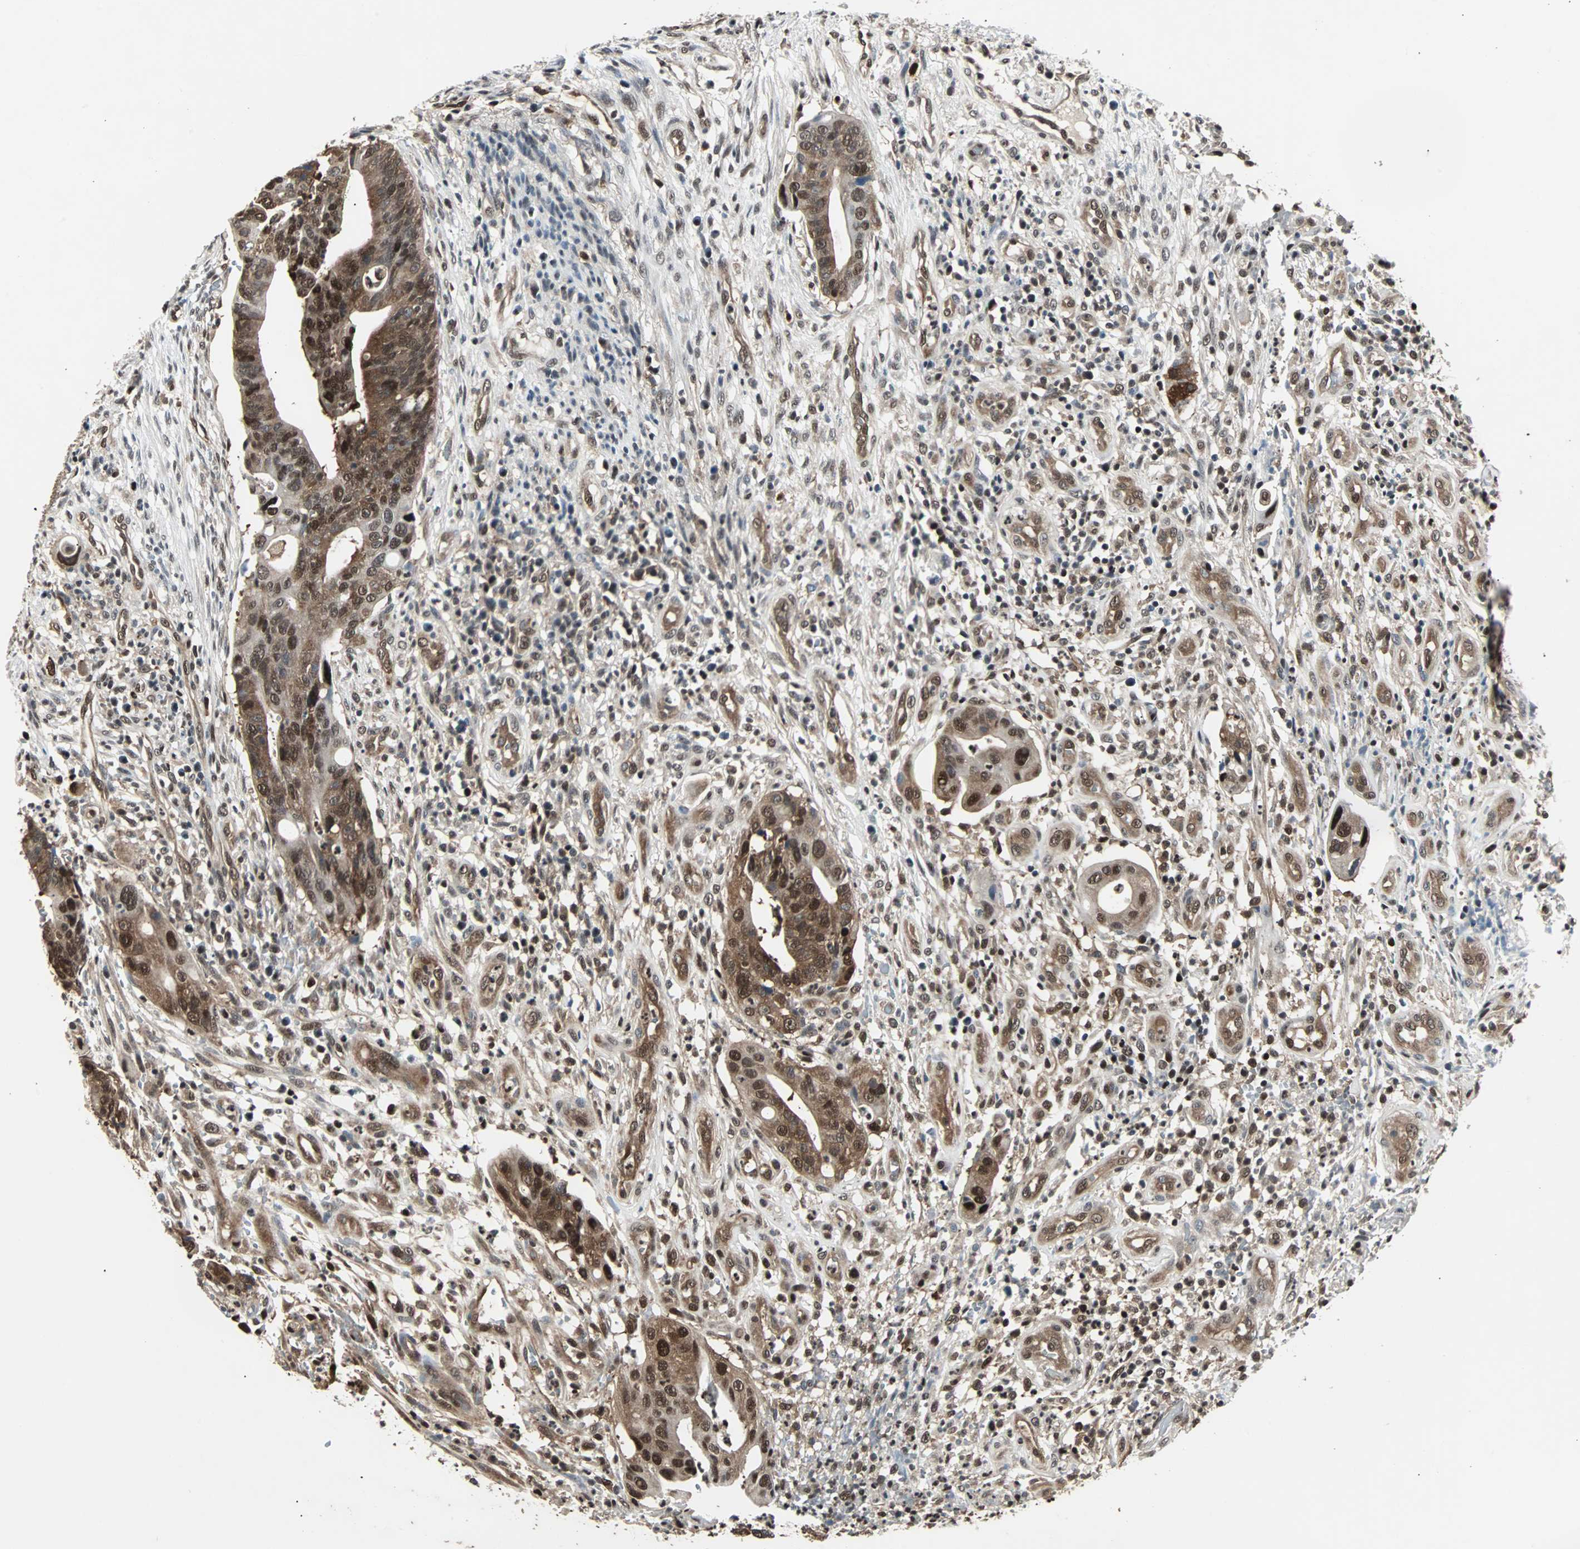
{"staining": {"intensity": "strong", "quantity": ">75%", "location": "cytoplasmic/membranous,nuclear"}, "tissue": "colorectal cancer", "cell_type": "Tumor cells", "image_type": "cancer", "snomed": [{"axis": "morphology", "description": "Adenocarcinoma, NOS"}, {"axis": "topography", "description": "Colon"}], "caption": "High-magnification brightfield microscopy of adenocarcinoma (colorectal) stained with DAB (3,3'-diaminobenzidine) (brown) and counterstained with hematoxylin (blue). tumor cells exhibit strong cytoplasmic/membranous and nuclear positivity is identified in approximately>75% of cells.", "gene": "ACLY", "patient": {"sex": "female", "age": 57}}